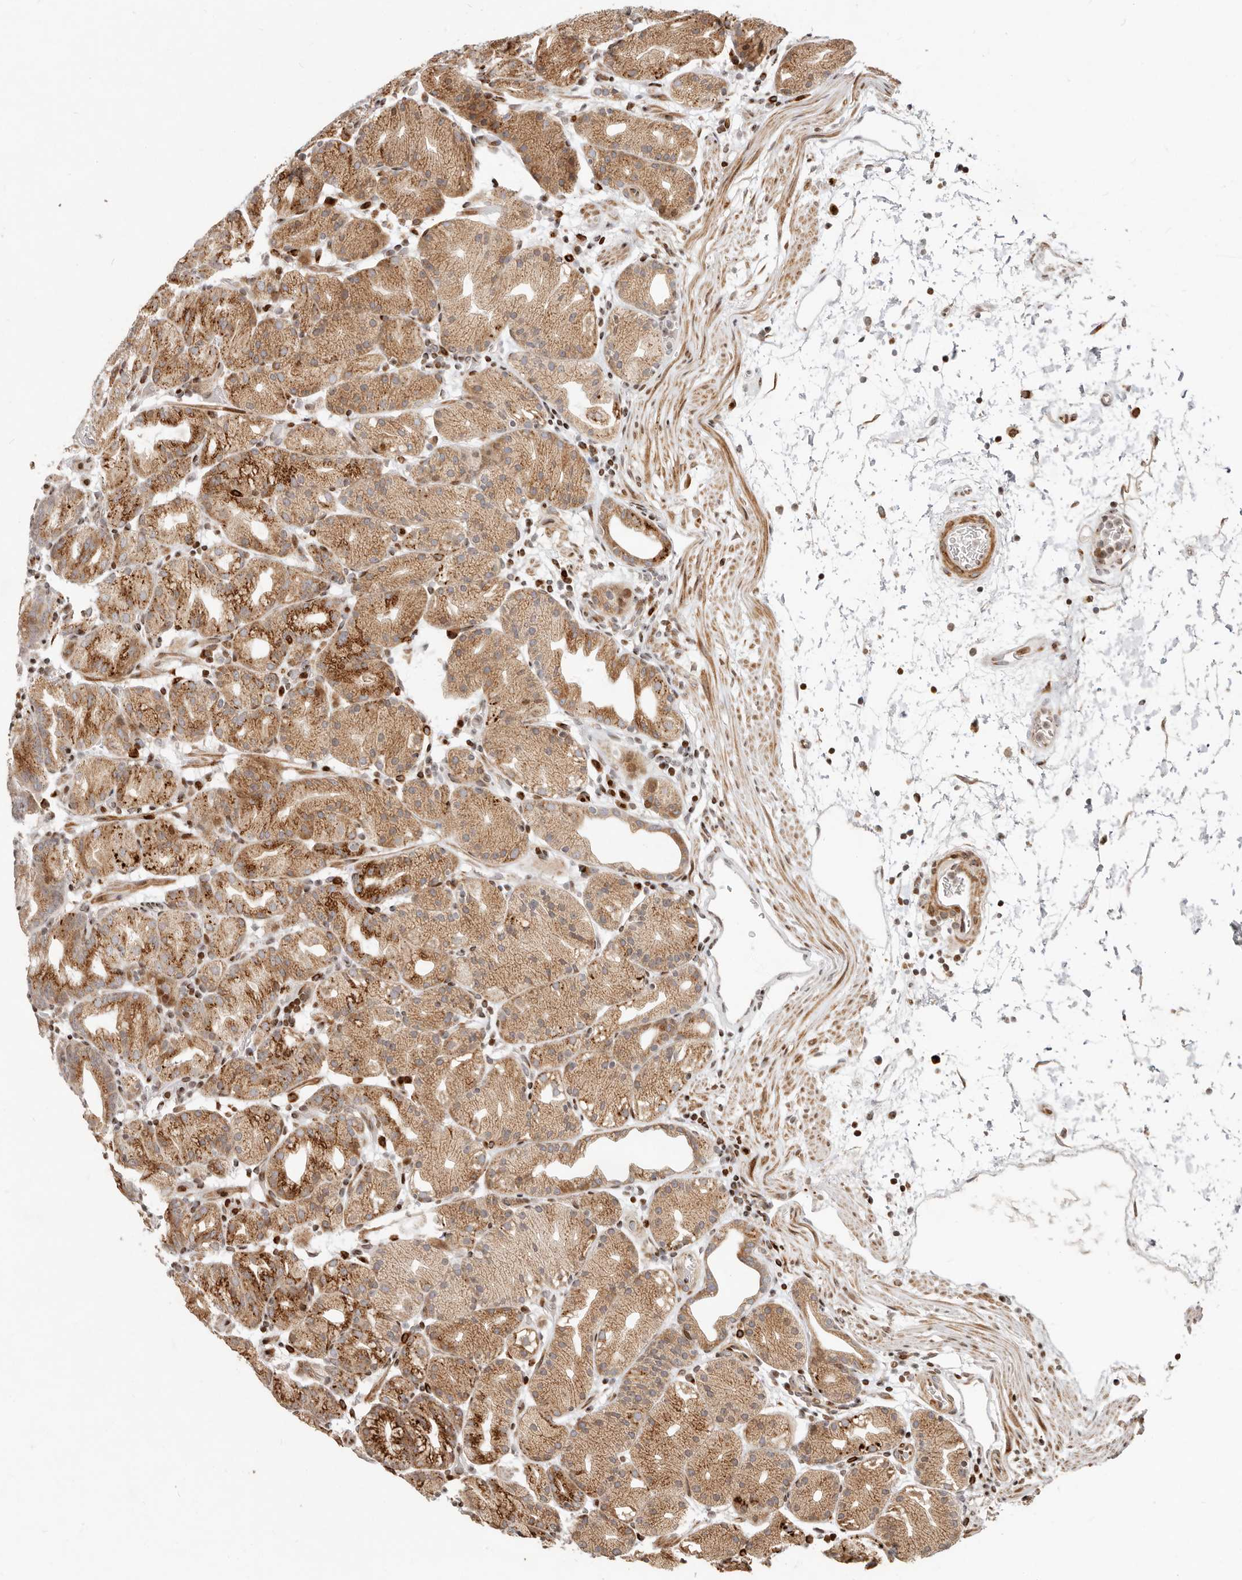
{"staining": {"intensity": "strong", "quantity": ">75%", "location": "cytoplasmic/membranous"}, "tissue": "stomach", "cell_type": "Glandular cells", "image_type": "normal", "snomed": [{"axis": "morphology", "description": "Normal tissue, NOS"}, {"axis": "topography", "description": "Stomach, upper"}], "caption": "Glandular cells exhibit strong cytoplasmic/membranous staining in approximately >75% of cells in benign stomach.", "gene": "TRIM4", "patient": {"sex": "male", "age": 48}}